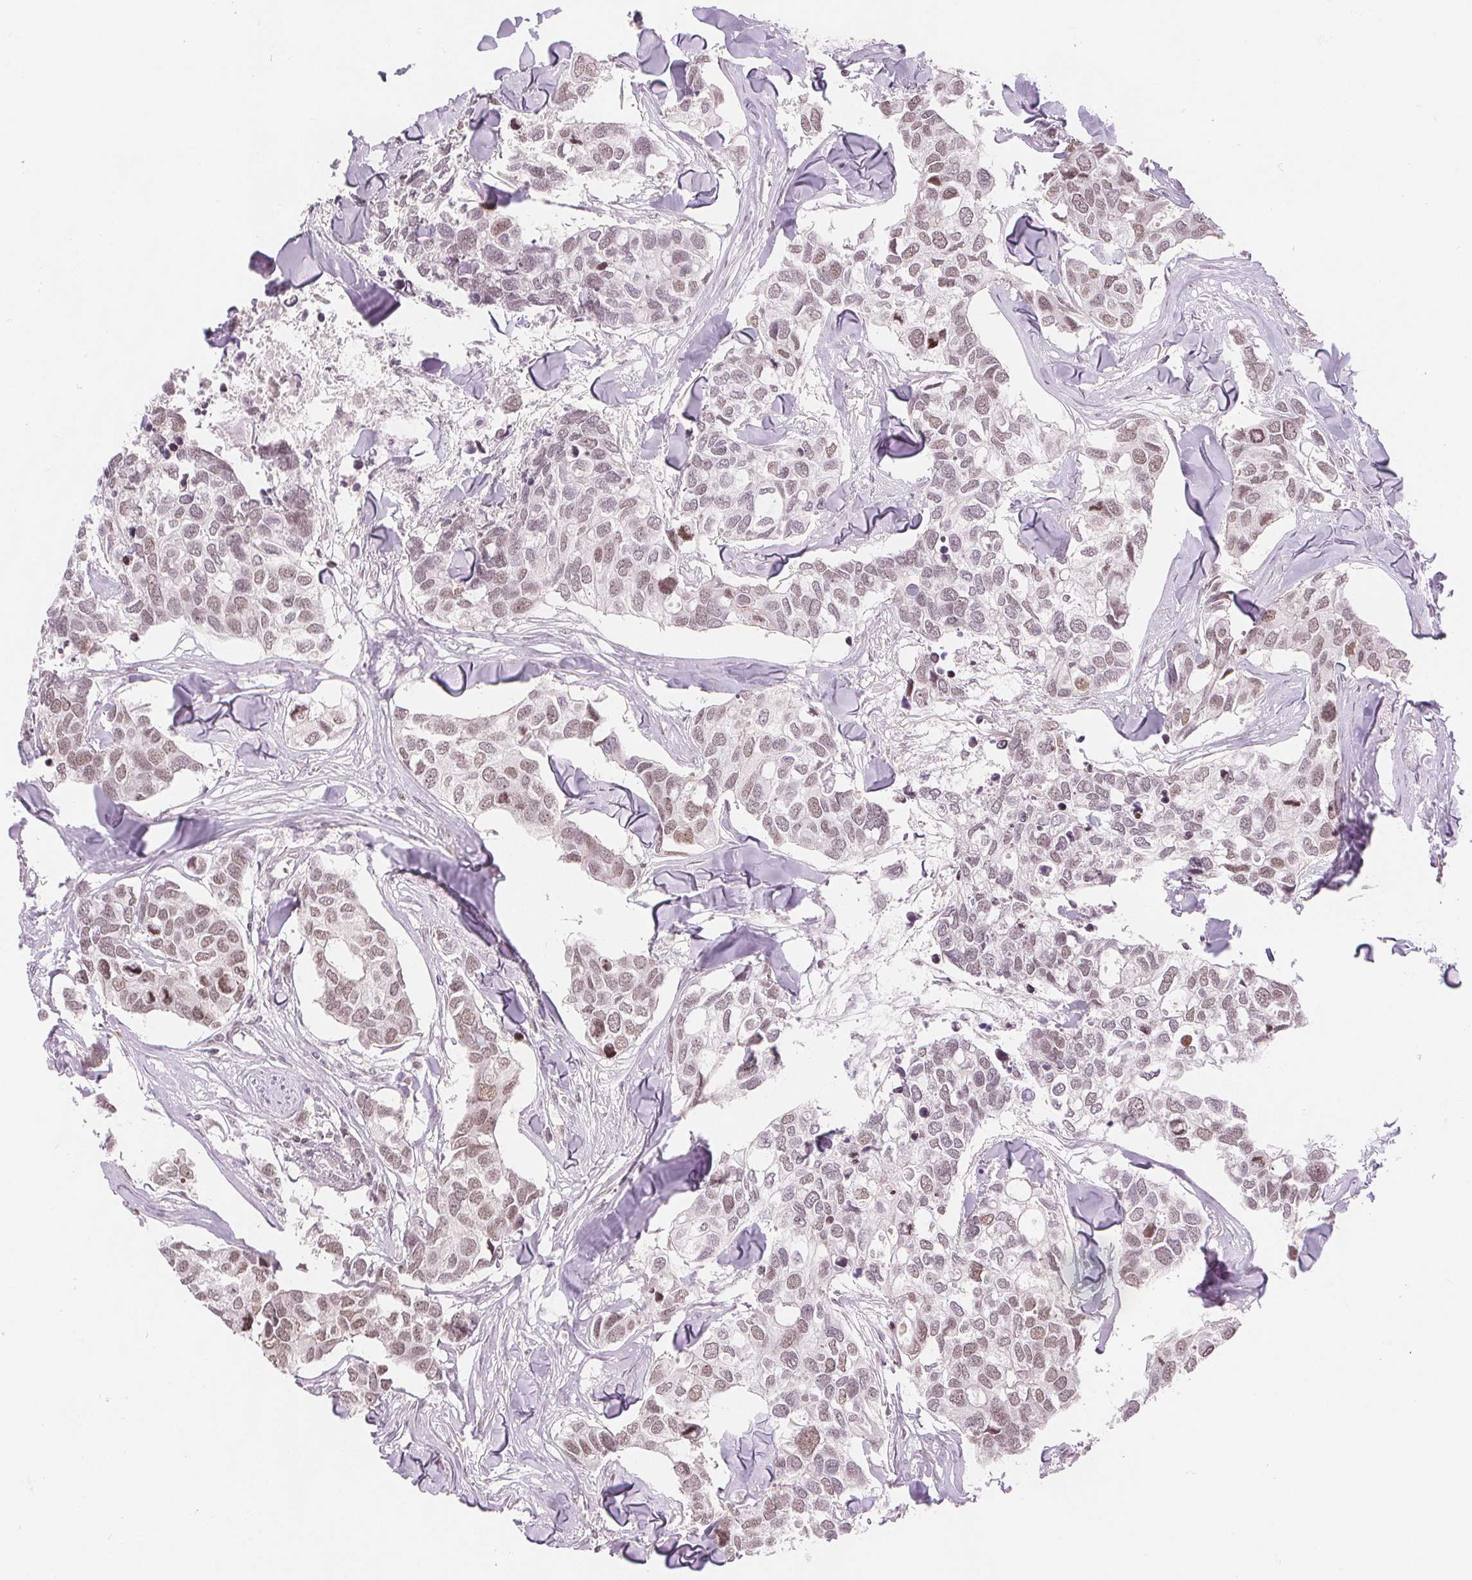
{"staining": {"intensity": "weak", "quantity": "25%-75%", "location": "nuclear"}, "tissue": "breast cancer", "cell_type": "Tumor cells", "image_type": "cancer", "snomed": [{"axis": "morphology", "description": "Duct carcinoma"}, {"axis": "topography", "description": "Breast"}], "caption": "Breast cancer stained for a protein (brown) shows weak nuclear positive expression in approximately 25%-75% of tumor cells.", "gene": "DEK", "patient": {"sex": "female", "age": 83}}